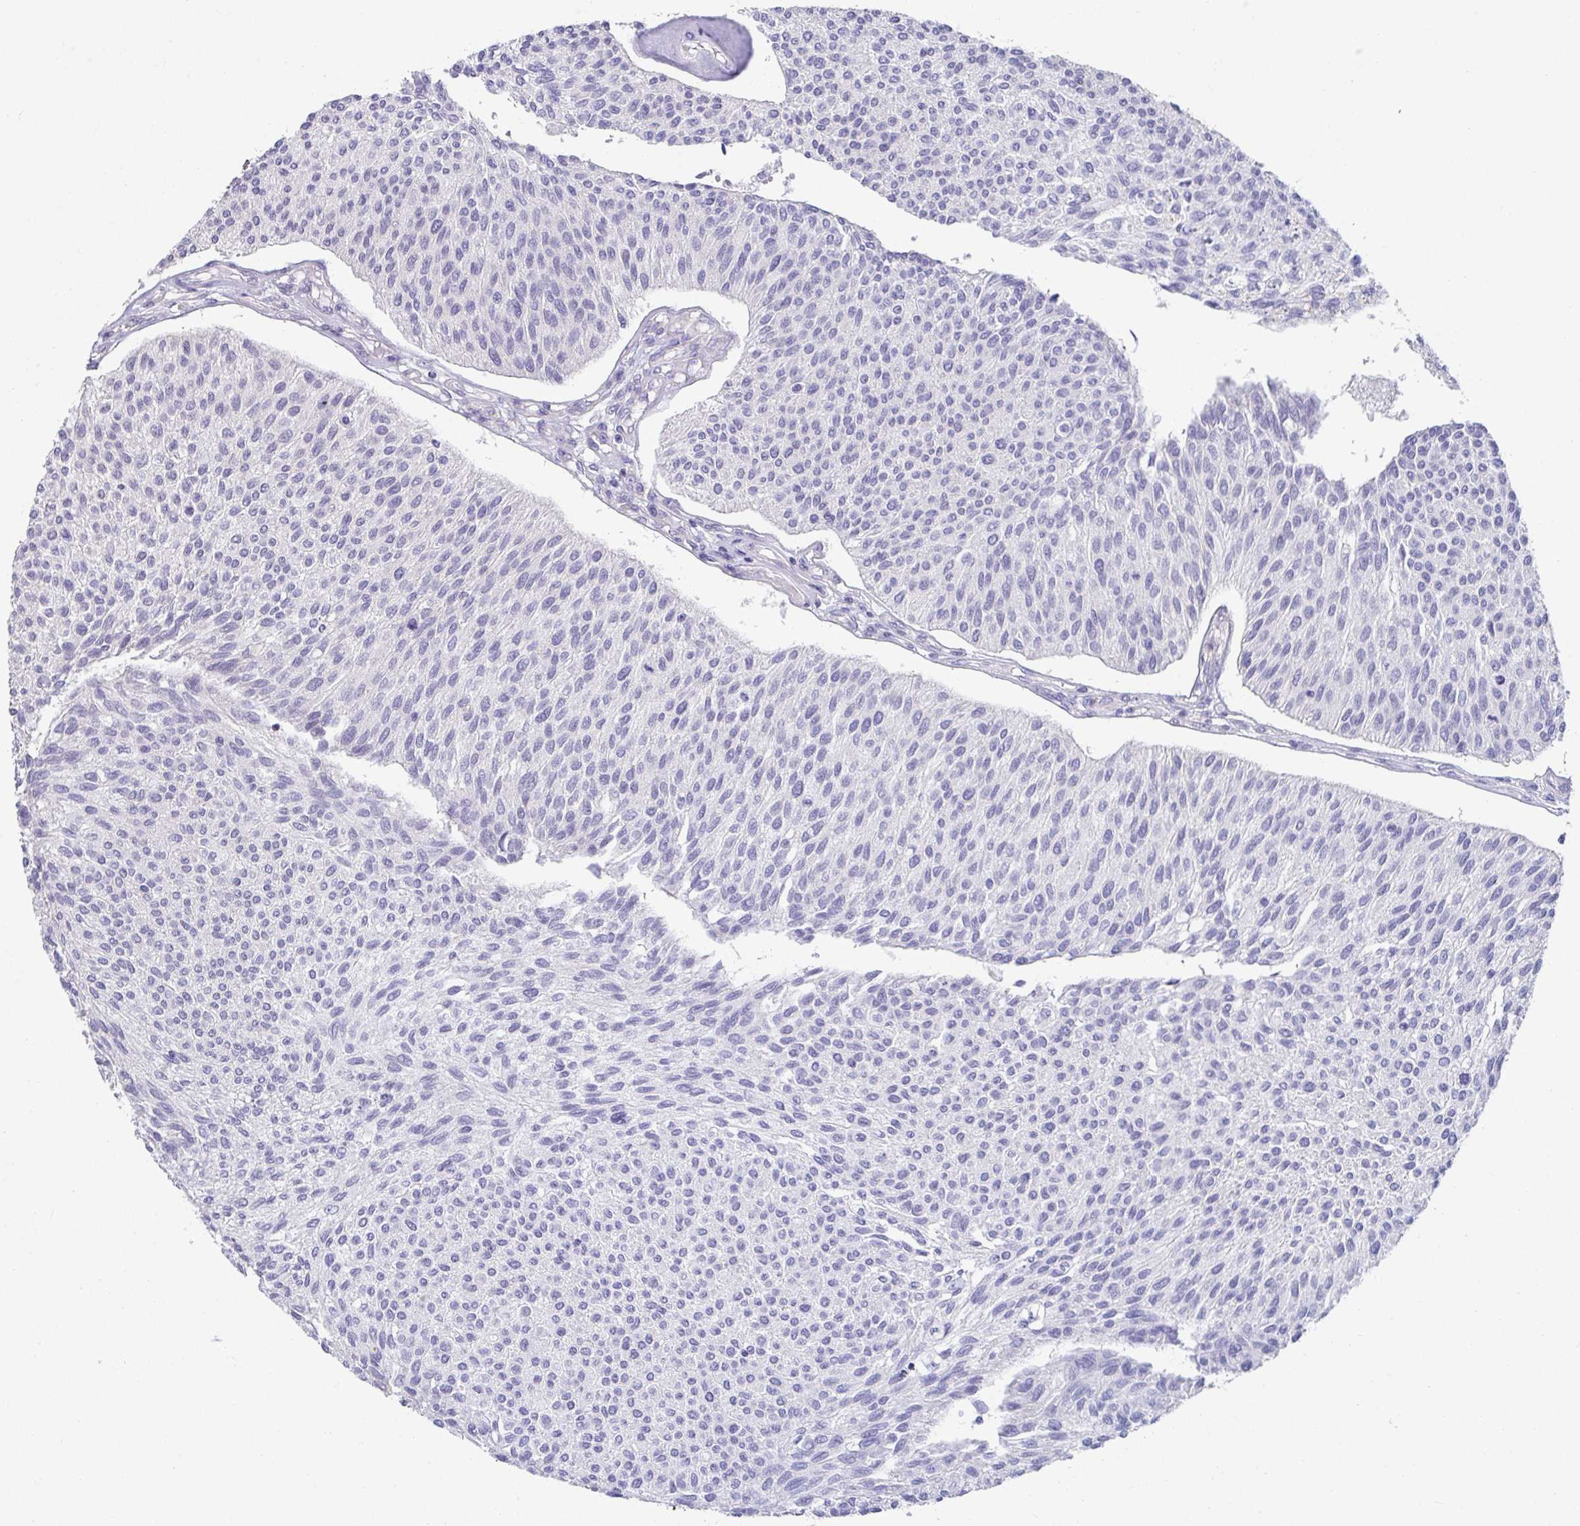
{"staining": {"intensity": "negative", "quantity": "none", "location": "none"}, "tissue": "urothelial cancer", "cell_type": "Tumor cells", "image_type": "cancer", "snomed": [{"axis": "morphology", "description": "Urothelial carcinoma, NOS"}, {"axis": "topography", "description": "Urinary bladder"}], "caption": "A high-resolution image shows IHC staining of transitional cell carcinoma, which displays no significant staining in tumor cells.", "gene": "CXCR1", "patient": {"sex": "male", "age": 55}}